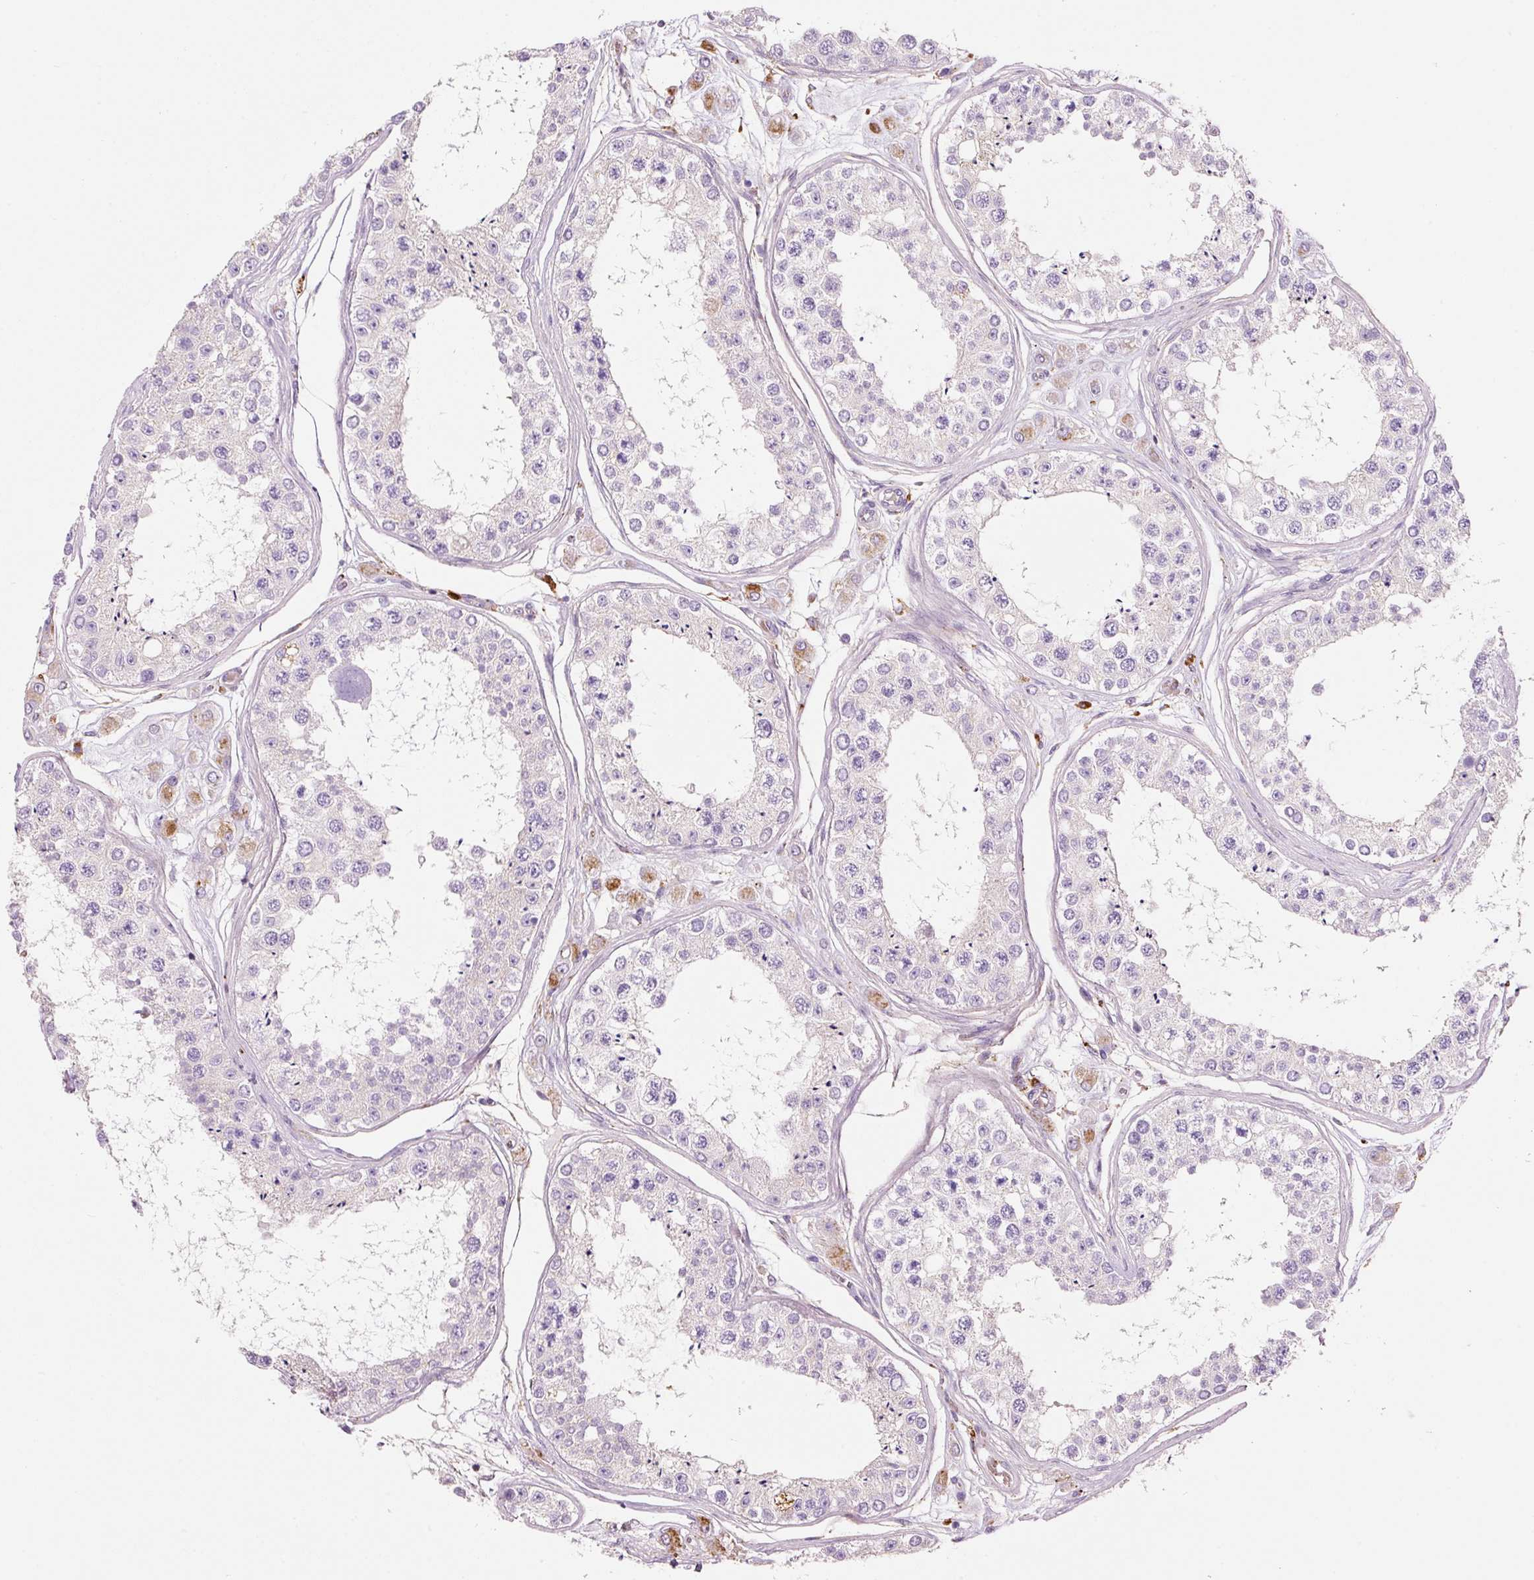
{"staining": {"intensity": "weak", "quantity": "25%-75%", "location": "cytoplasmic/membranous"}, "tissue": "testis", "cell_type": "Cells in seminiferous ducts", "image_type": "normal", "snomed": [{"axis": "morphology", "description": "Normal tissue, NOS"}, {"axis": "topography", "description": "Testis"}], "caption": "Testis stained with DAB (3,3'-diaminobenzidine) immunohistochemistry shows low levels of weak cytoplasmic/membranous staining in about 25%-75% of cells in seminiferous ducts.", "gene": "TMC8", "patient": {"sex": "male", "age": 25}}